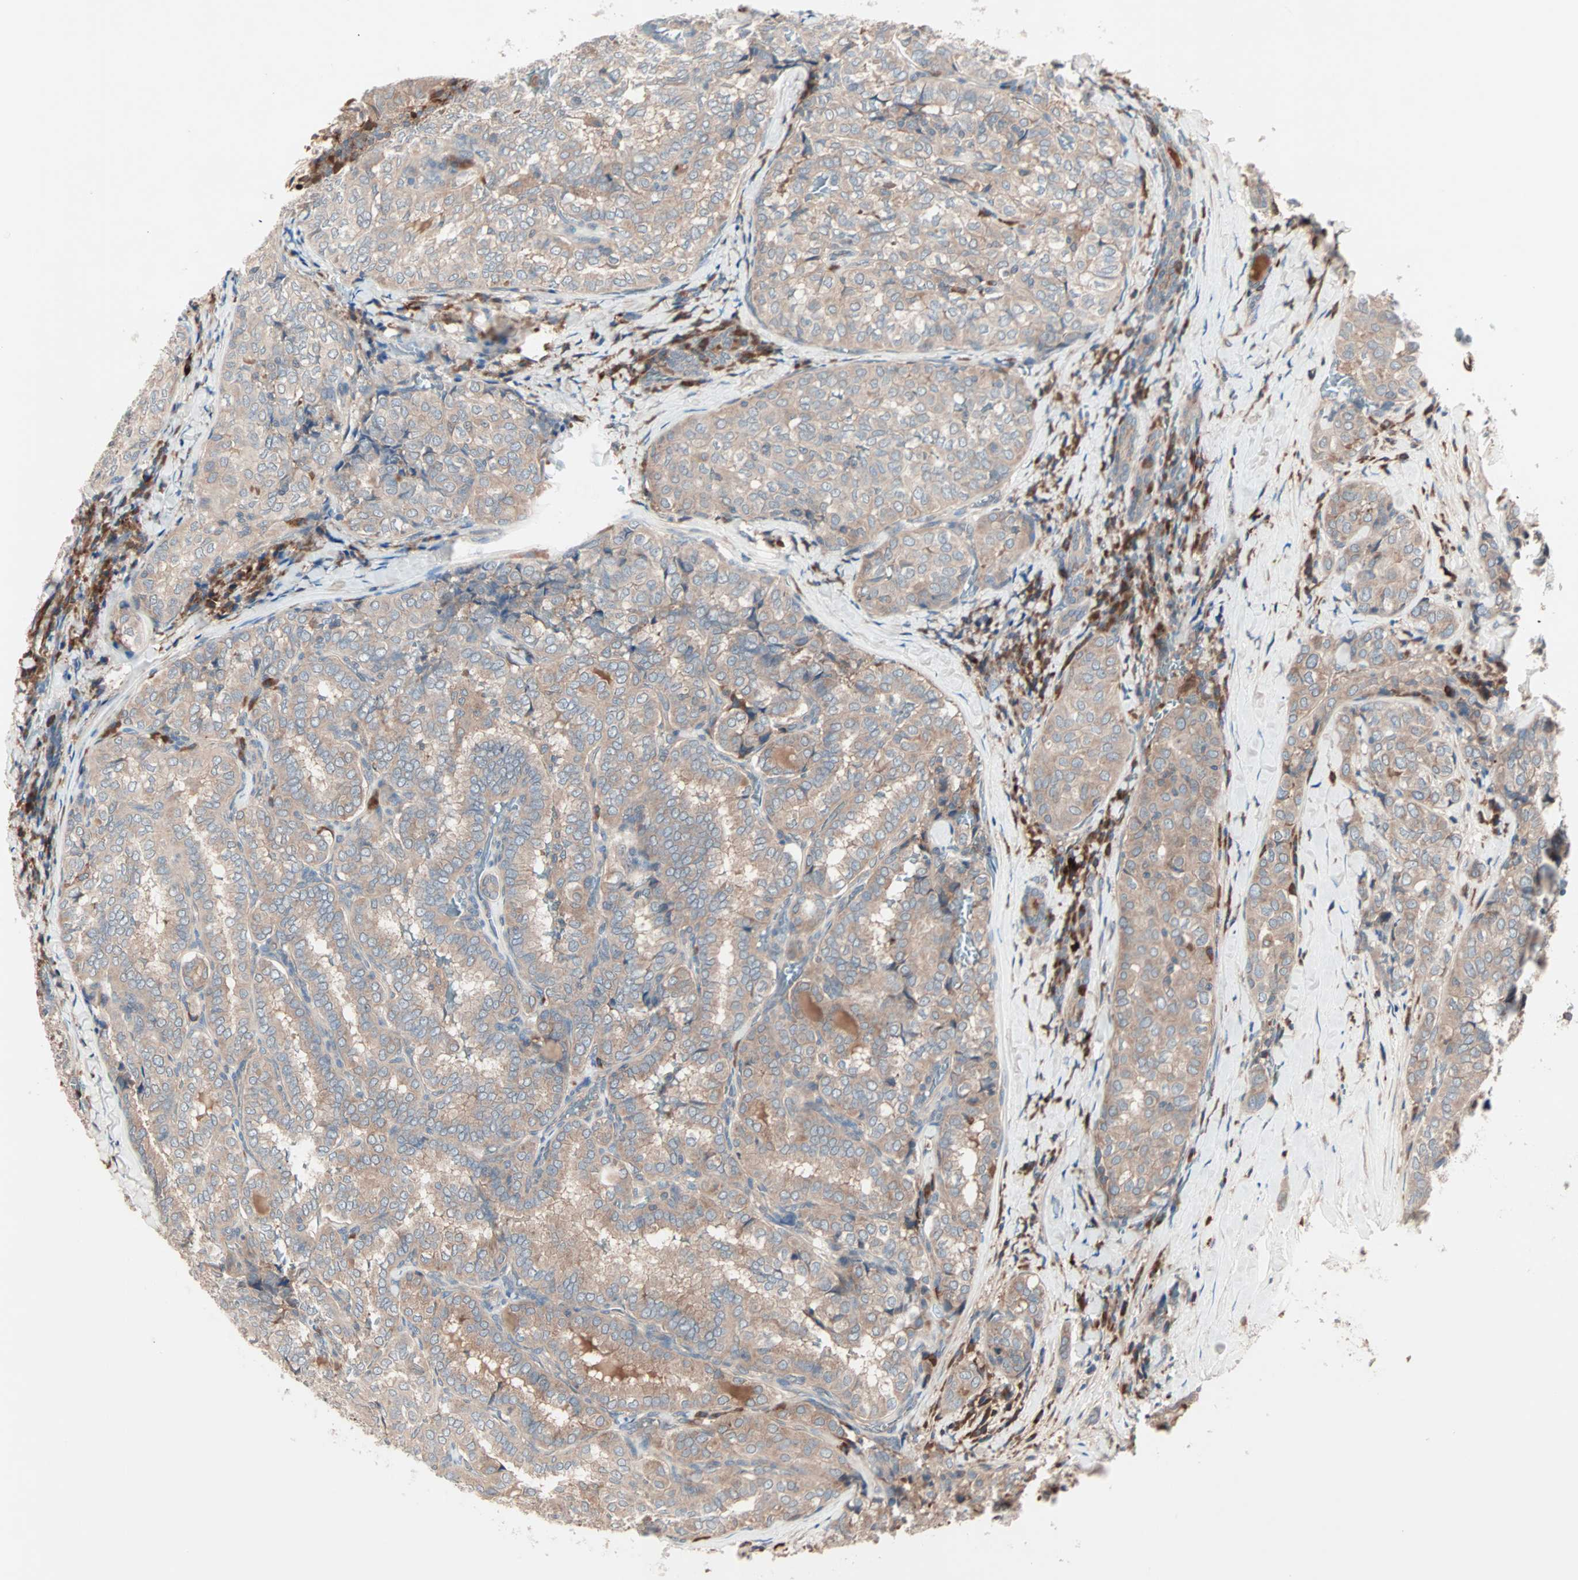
{"staining": {"intensity": "weak", "quantity": ">75%", "location": "cytoplasmic/membranous"}, "tissue": "thyroid cancer", "cell_type": "Tumor cells", "image_type": "cancer", "snomed": [{"axis": "morphology", "description": "Normal tissue, NOS"}, {"axis": "morphology", "description": "Papillary adenocarcinoma, NOS"}, {"axis": "topography", "description": "Thyroid gland"}], "caption": "This is an image of immunohistochemistry (IHC) staining of thyroid cancer, which shows weak positivity in the cytoplasmic/membranous of tumor cells.", "gene": "CAD", "patient": {"sex": "female", "age": 30}}